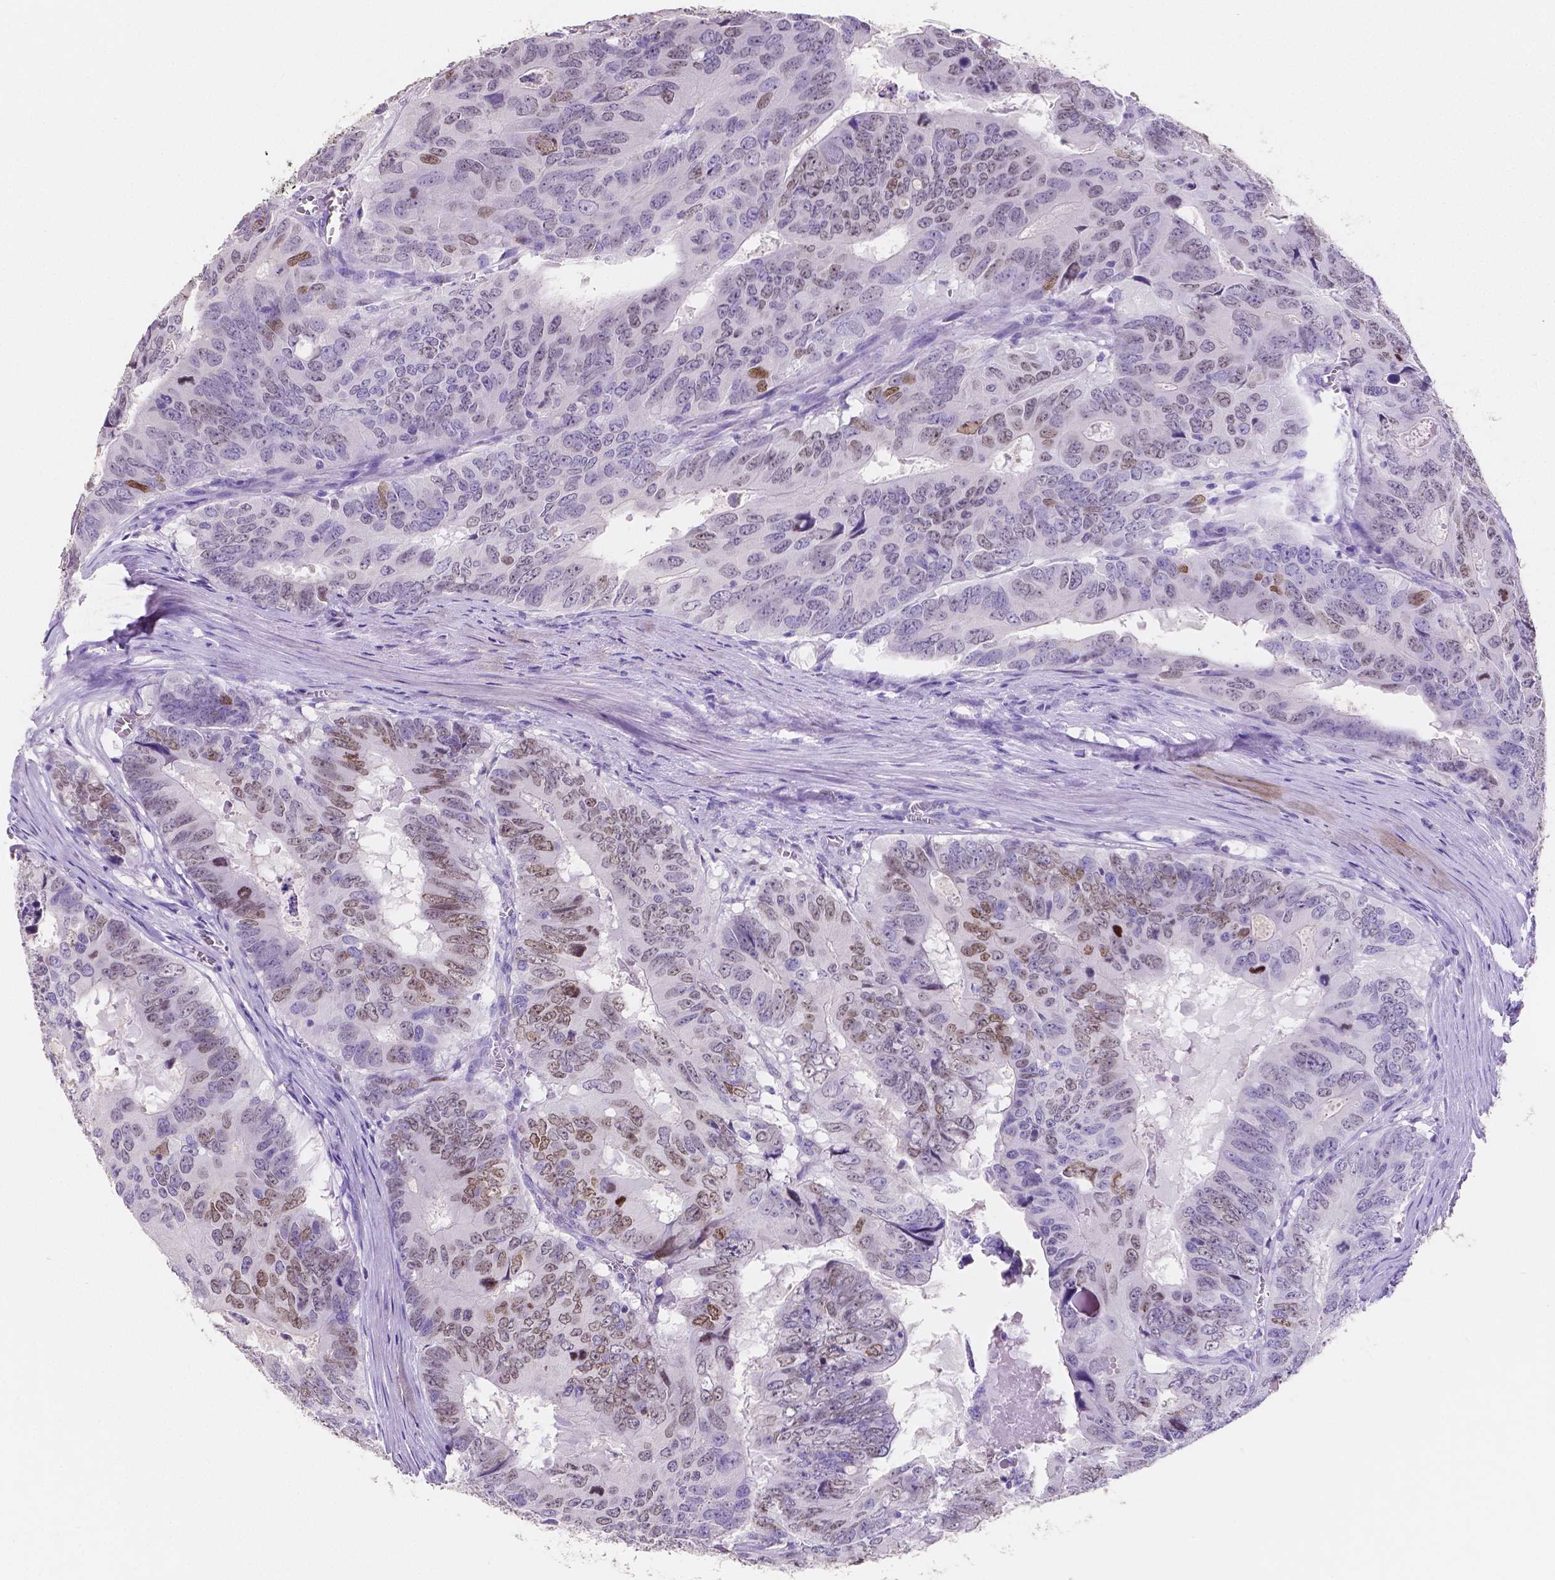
{"staining": {"intensity": "moderate", "quantity": "25%-75%", "location": "nuclear"}, "tissue": "colorectal cancer", "cell_type": "Tumor cells", "image_type": "cancer", "snomed": [{"axis": "morphology", "description": "Adenocarcinoma, NOS"}, {"axis": "topography", "description": "Colon"}], "caption": "Protein expression analysis of colorectal cancer reveals moderate nuclear positivity in about 25%-75% of tumor cells.", "gene": "SATB2", "patient": {"sex": "male", "age": 79}}